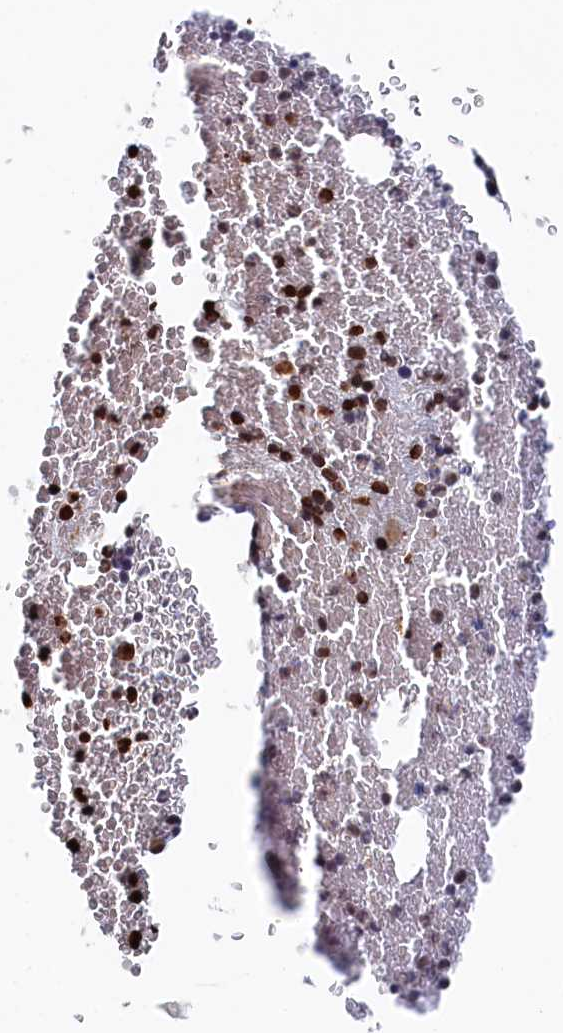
{"staining": {"intensity": "moderate", "quantity": "25%-75%", "location": "nuclear"}, "tissue": "bone marrow", "cell_type": "Hematopoietic cells", "image_type": "normal", "snomed": [{"axis": "morphology", "description": "Normal tissue, NOS"}, {"axis": "topography", "description": "Bone marrow"}], "caption": "This photomicrograph displays immunohistochemistry staining of normal bone marrow, with medium moderate nuclear expression in approximately 25%-75% of hematopoietic cells.", "gene": "TIGD4", "patient": {"sex": "male", "age": 36}}